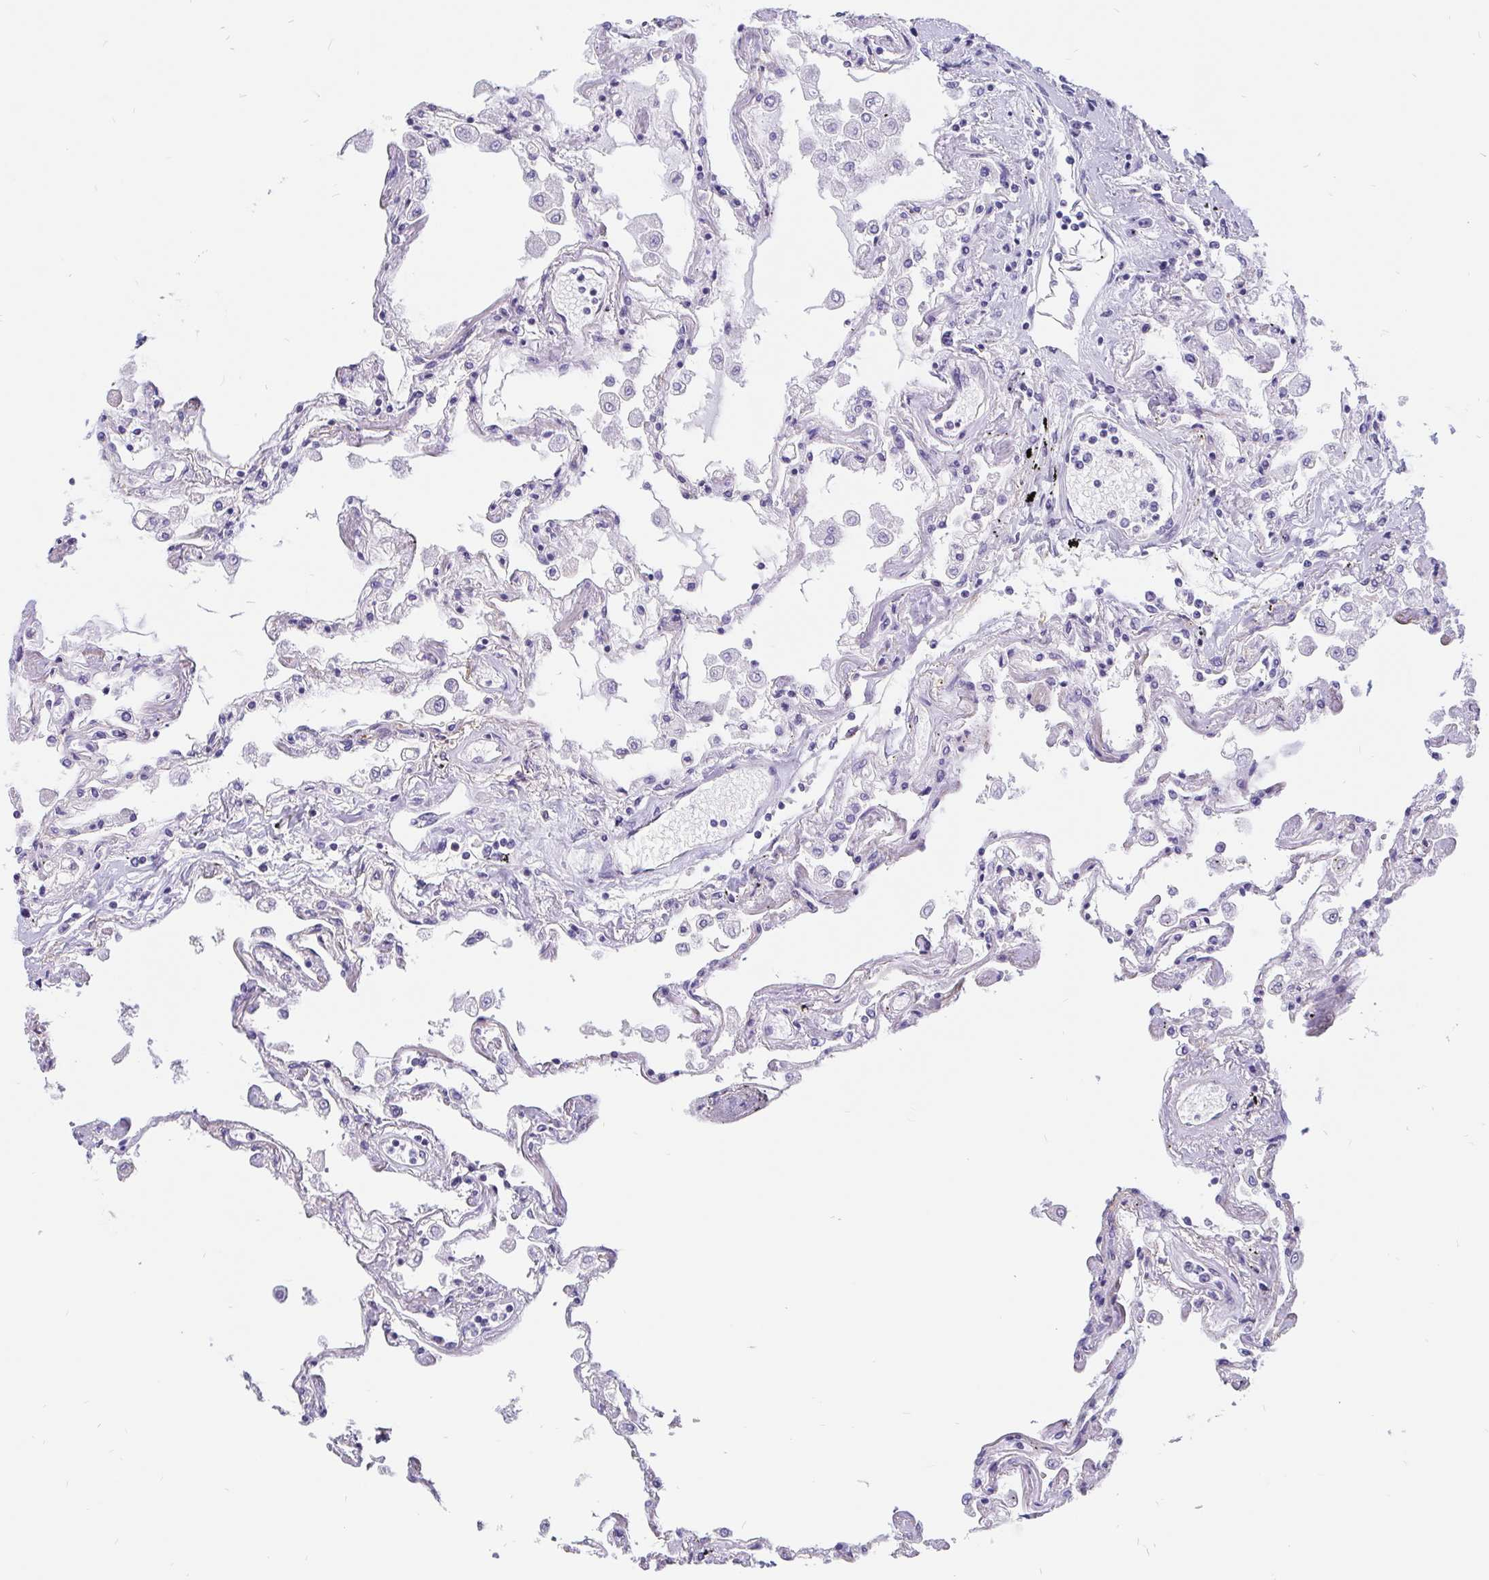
{"staining": {"intensity": "moderate", "quantity": "25%-75%", "location": "cytoplasmic/membranous"}, "tissue": "lung", "cell_type": "Alveolar cells", "image_type": "normal", "snomed": [{"axis": "morphology", "description": "Normal tissue, NOS"}, {"axis": "morphology", "description": "Adenocarcinoma, NOS"}, {"axis": "topography", "description": "Cartilage tissue"}, {"axis": "topography", "description": "Lung"}], "caption": "High-power microscopy captured an immunohistochemistry (IHC) histopathology image of unremarkable lung, revealing moderate cytoplasmic/membranous positivity in approximately 25%-75% of alveolar cells.", "gene": "LIMCH1", "patient": {"sex": "female", "age": 67}}